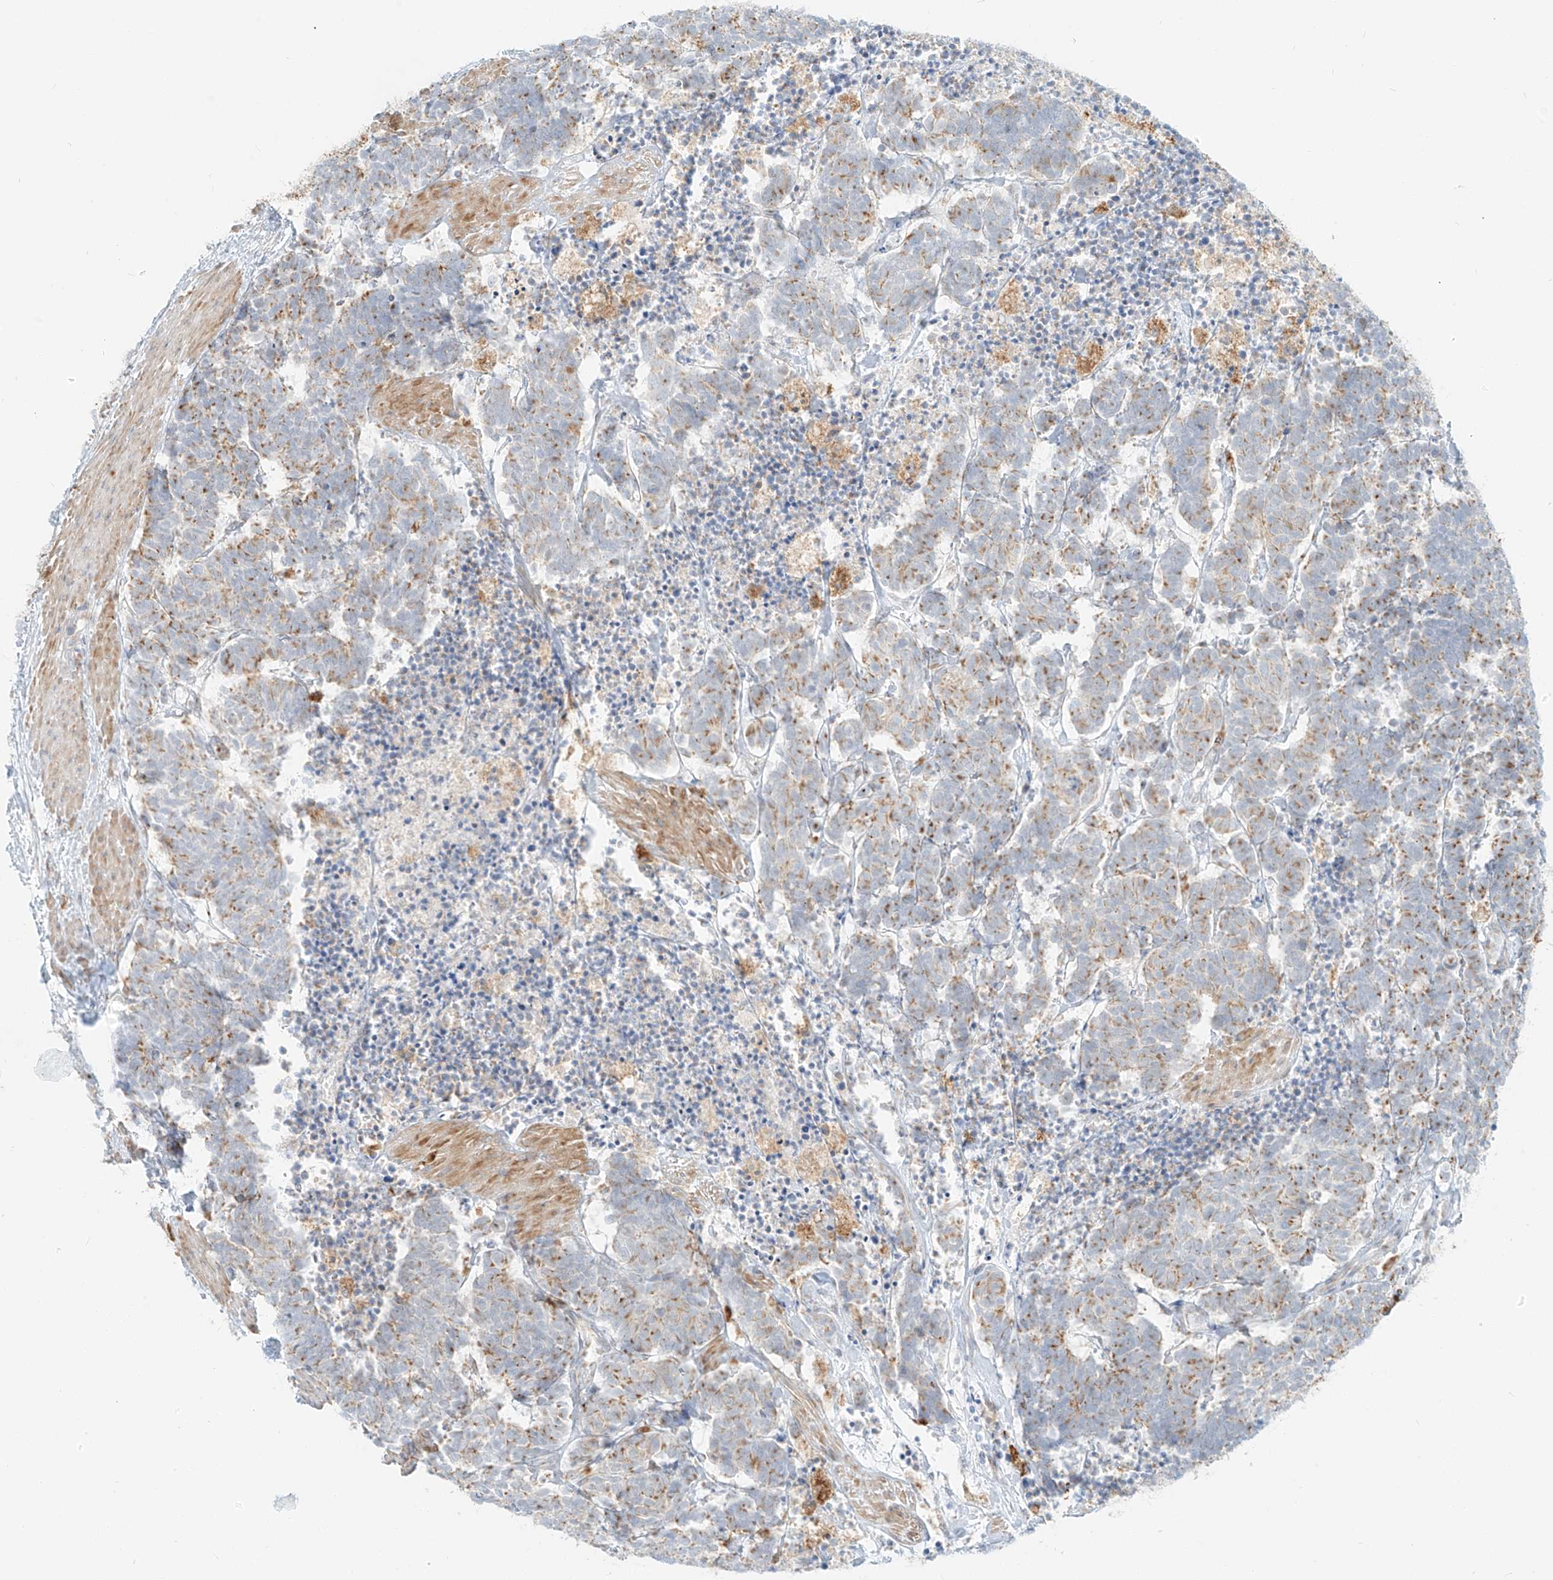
{"staining": {"intensity": "moderate", "quantity": ">75%", "location": "cytoplasmic/membranous"}, "tissue": "carcinoid", "cell_type": "Tumor cells", "image_type": "cancer", "snomed": [{"axis": "morphology", "description": "Carcinoma, NOS"}, {"axis": "morphology", "description": "Carcinoid, malignant, NOS"}, {"axis": "topography", "description": "Urinary bladder"}], "caption": "Immunohistochemistry (IHC) image of human carcinoid (malignant) stained for a protein (brown), which demonstrates medium levels of moderate cytoplasmic/membranous staining in approximately >75% of tumor cells.", "gene": "SLC35F6", "patient": {"sex": "male", "age": 57}}